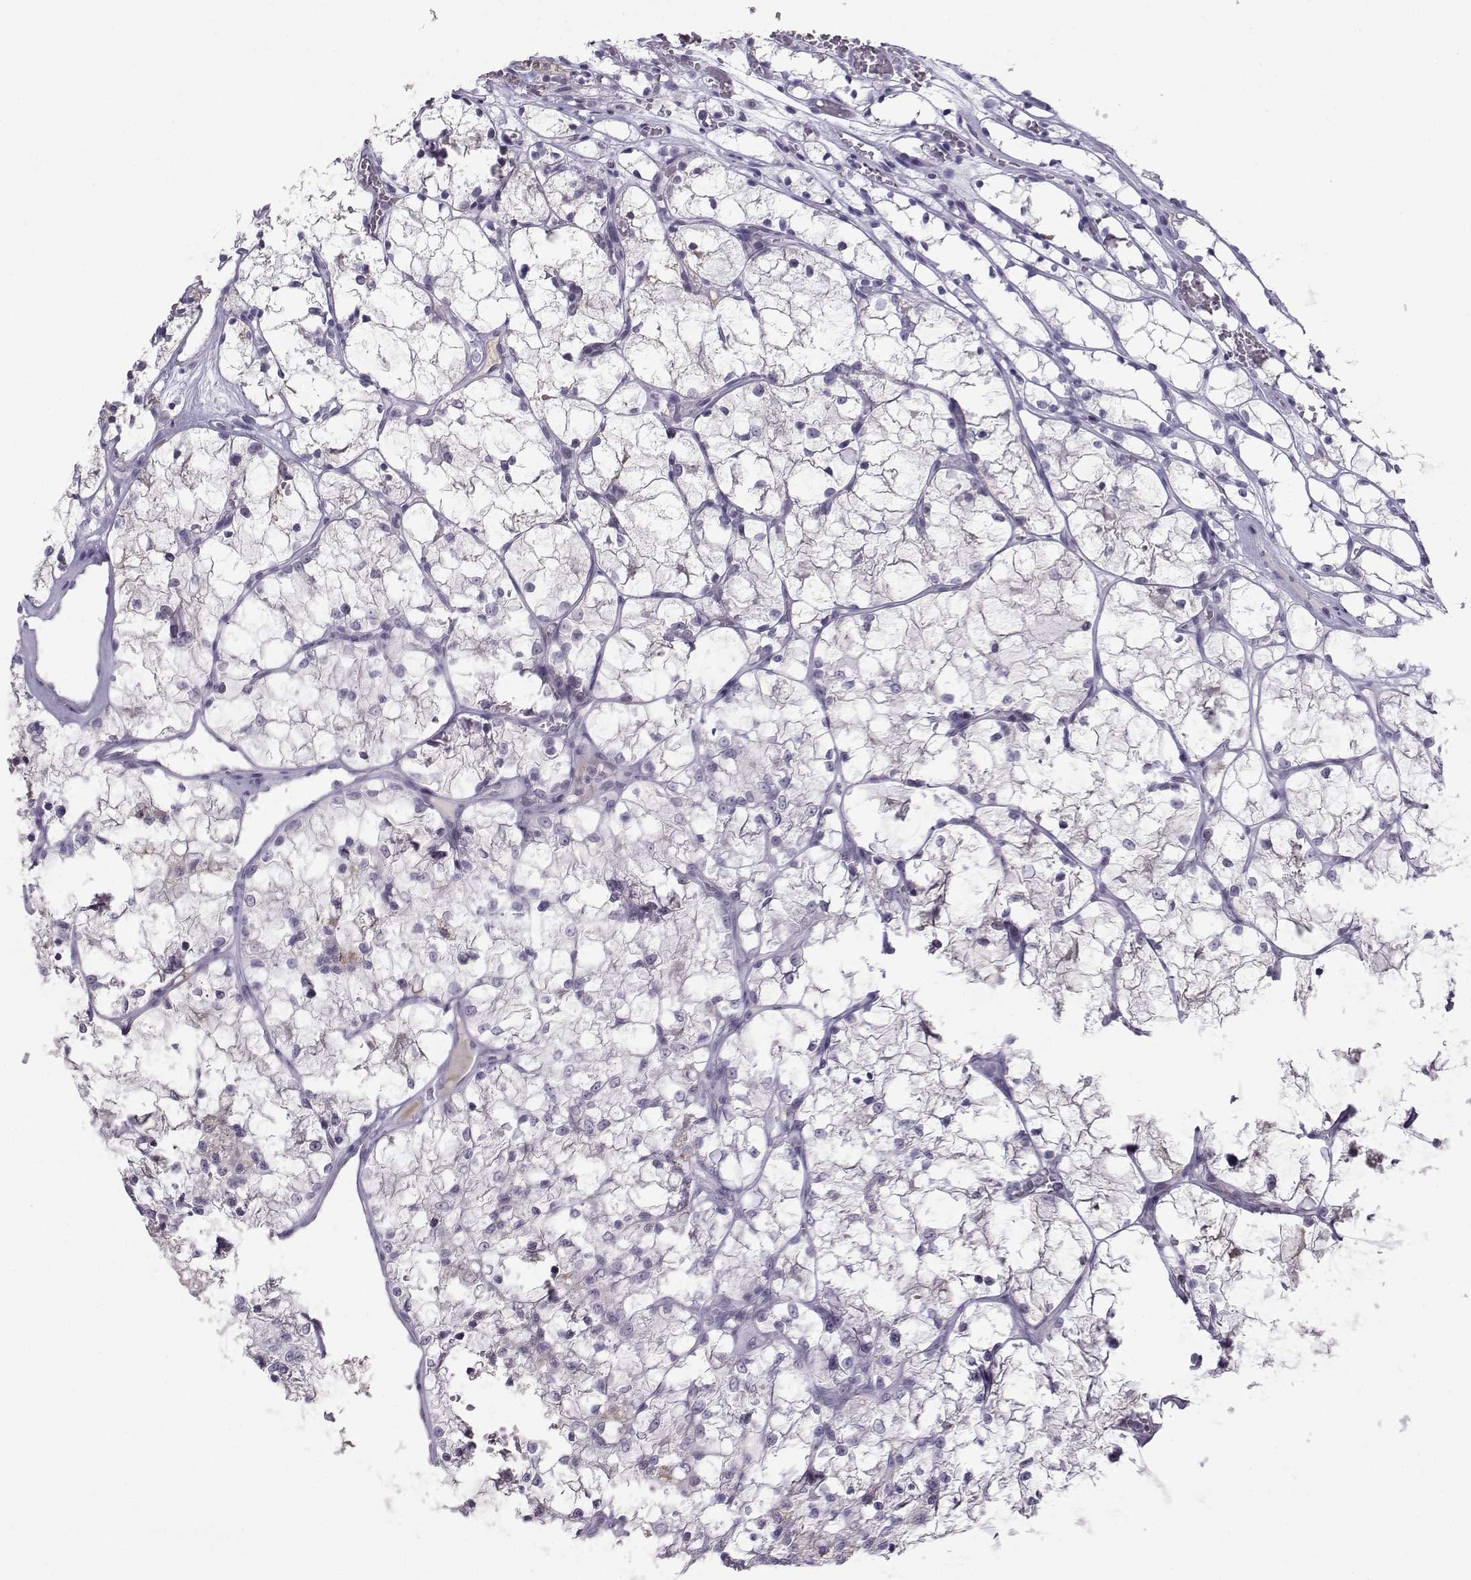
{"staining": {"intensity": "negative", "quantity": "none", "location": "none"}, "tissue": "renal cancer", "cell_type": "Tumor cells", "image_type": "cancer", "snomed": [{"axis": "morphology", "description": "Adenocarcinoma, NOS"}, {"axis": "topography", "description": "Kidney"}], "caption": "Renal cancer stained for a protein using immunohistochemistry displays no positivity tumor cells.", "gene": "LHX1", "patient": {"sex": "female", "age": 69}}